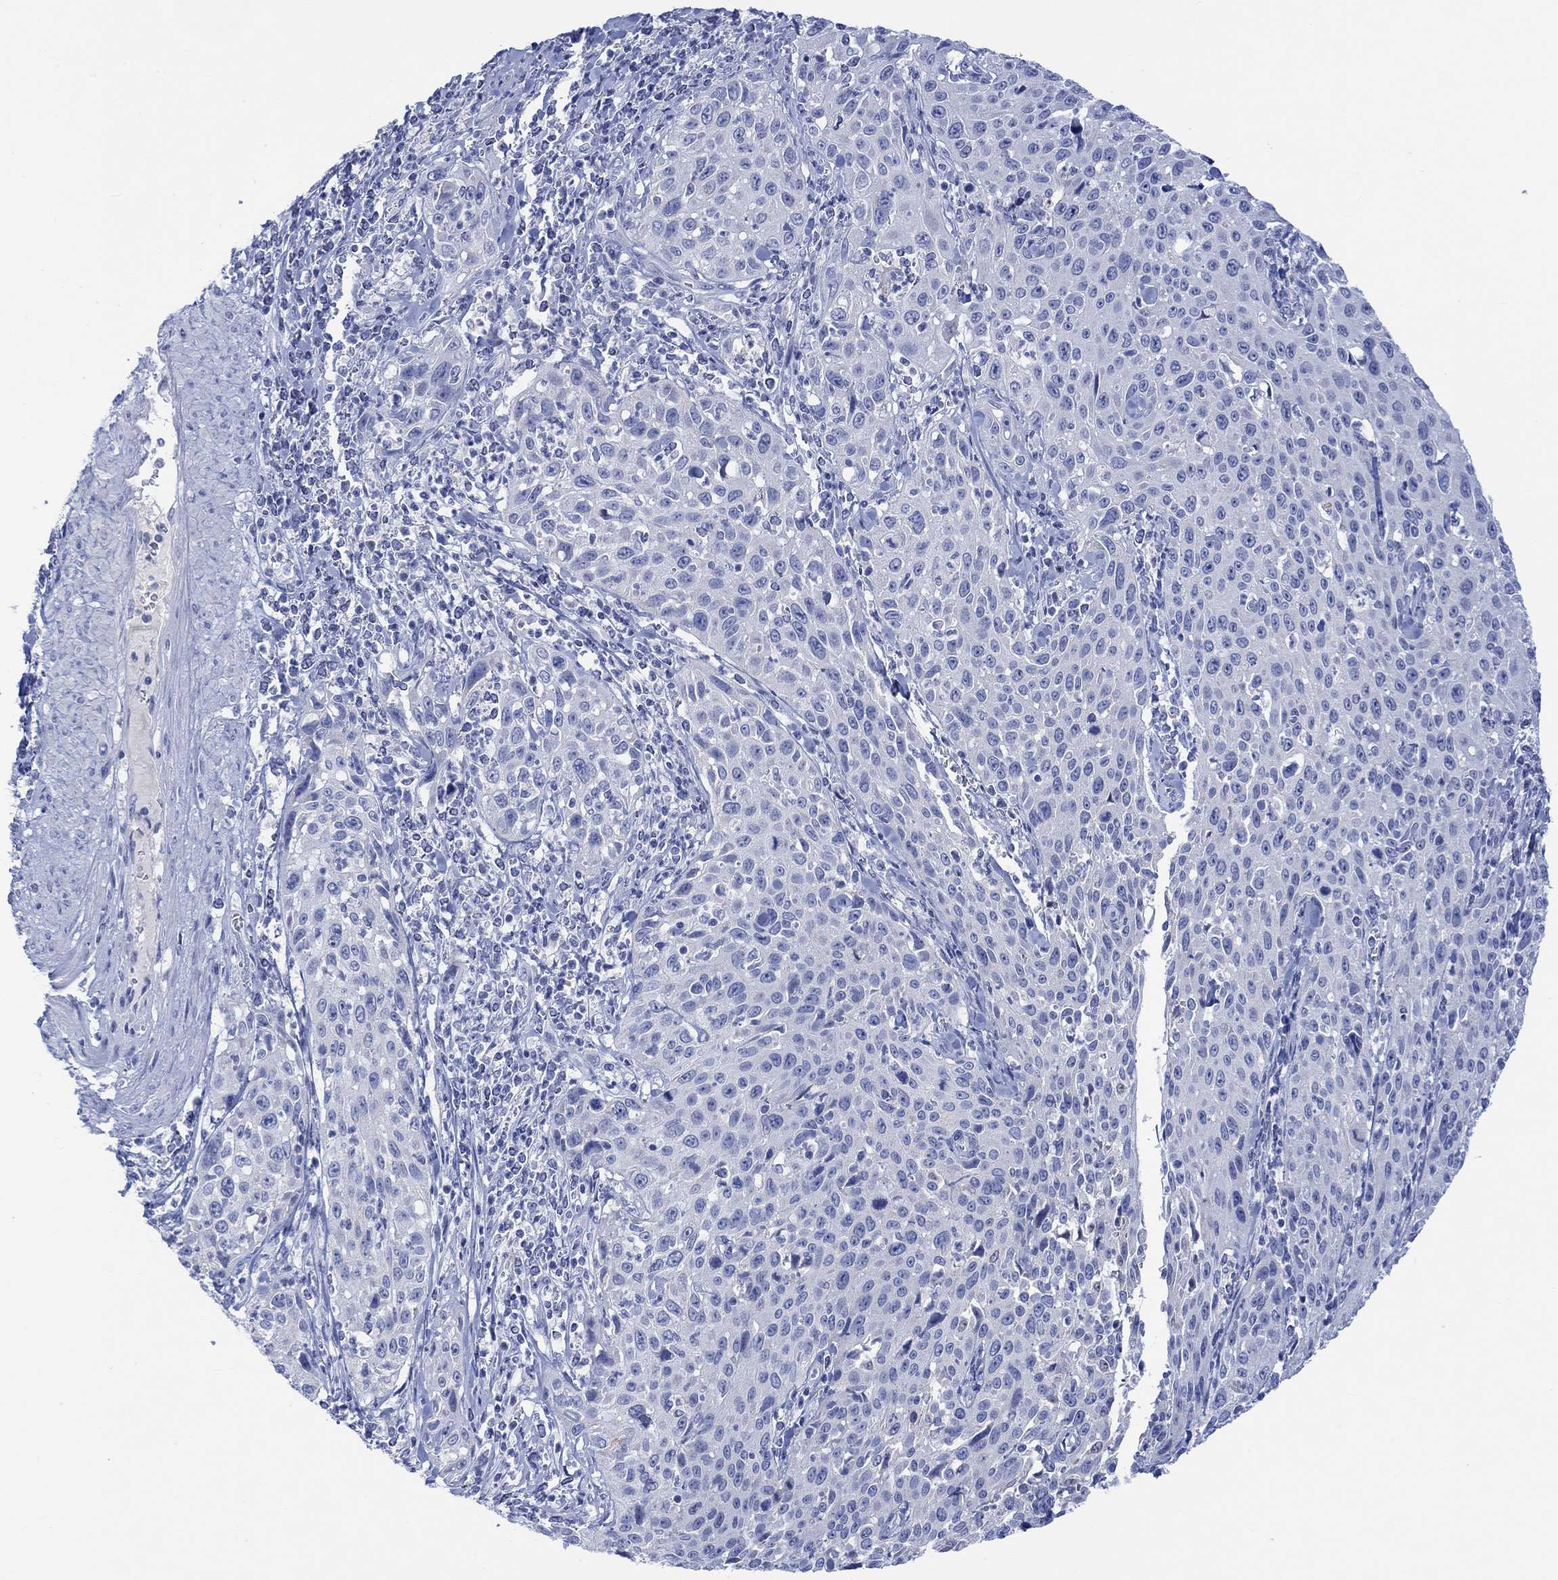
{"staining": {"intensity": "negative", "quantity": "none", "location": "none"}, "tissue": "cervical cancer", "cell_type": "Tumor cells", "image_type": "cancer", "snomed": [{"axis": "morphology", "description": "Squamous cell carcinoma, NOS"}, {"axis": "topography", "description": "Cervix"}], "caption": "A high-resolution histopathology image shows immunohistochemistry (IHC) staining of cervical cancer, which shows no significant staining in tumor cells.", "gene": "CALCA", "patient": {"sex": "female", "age": 26}}